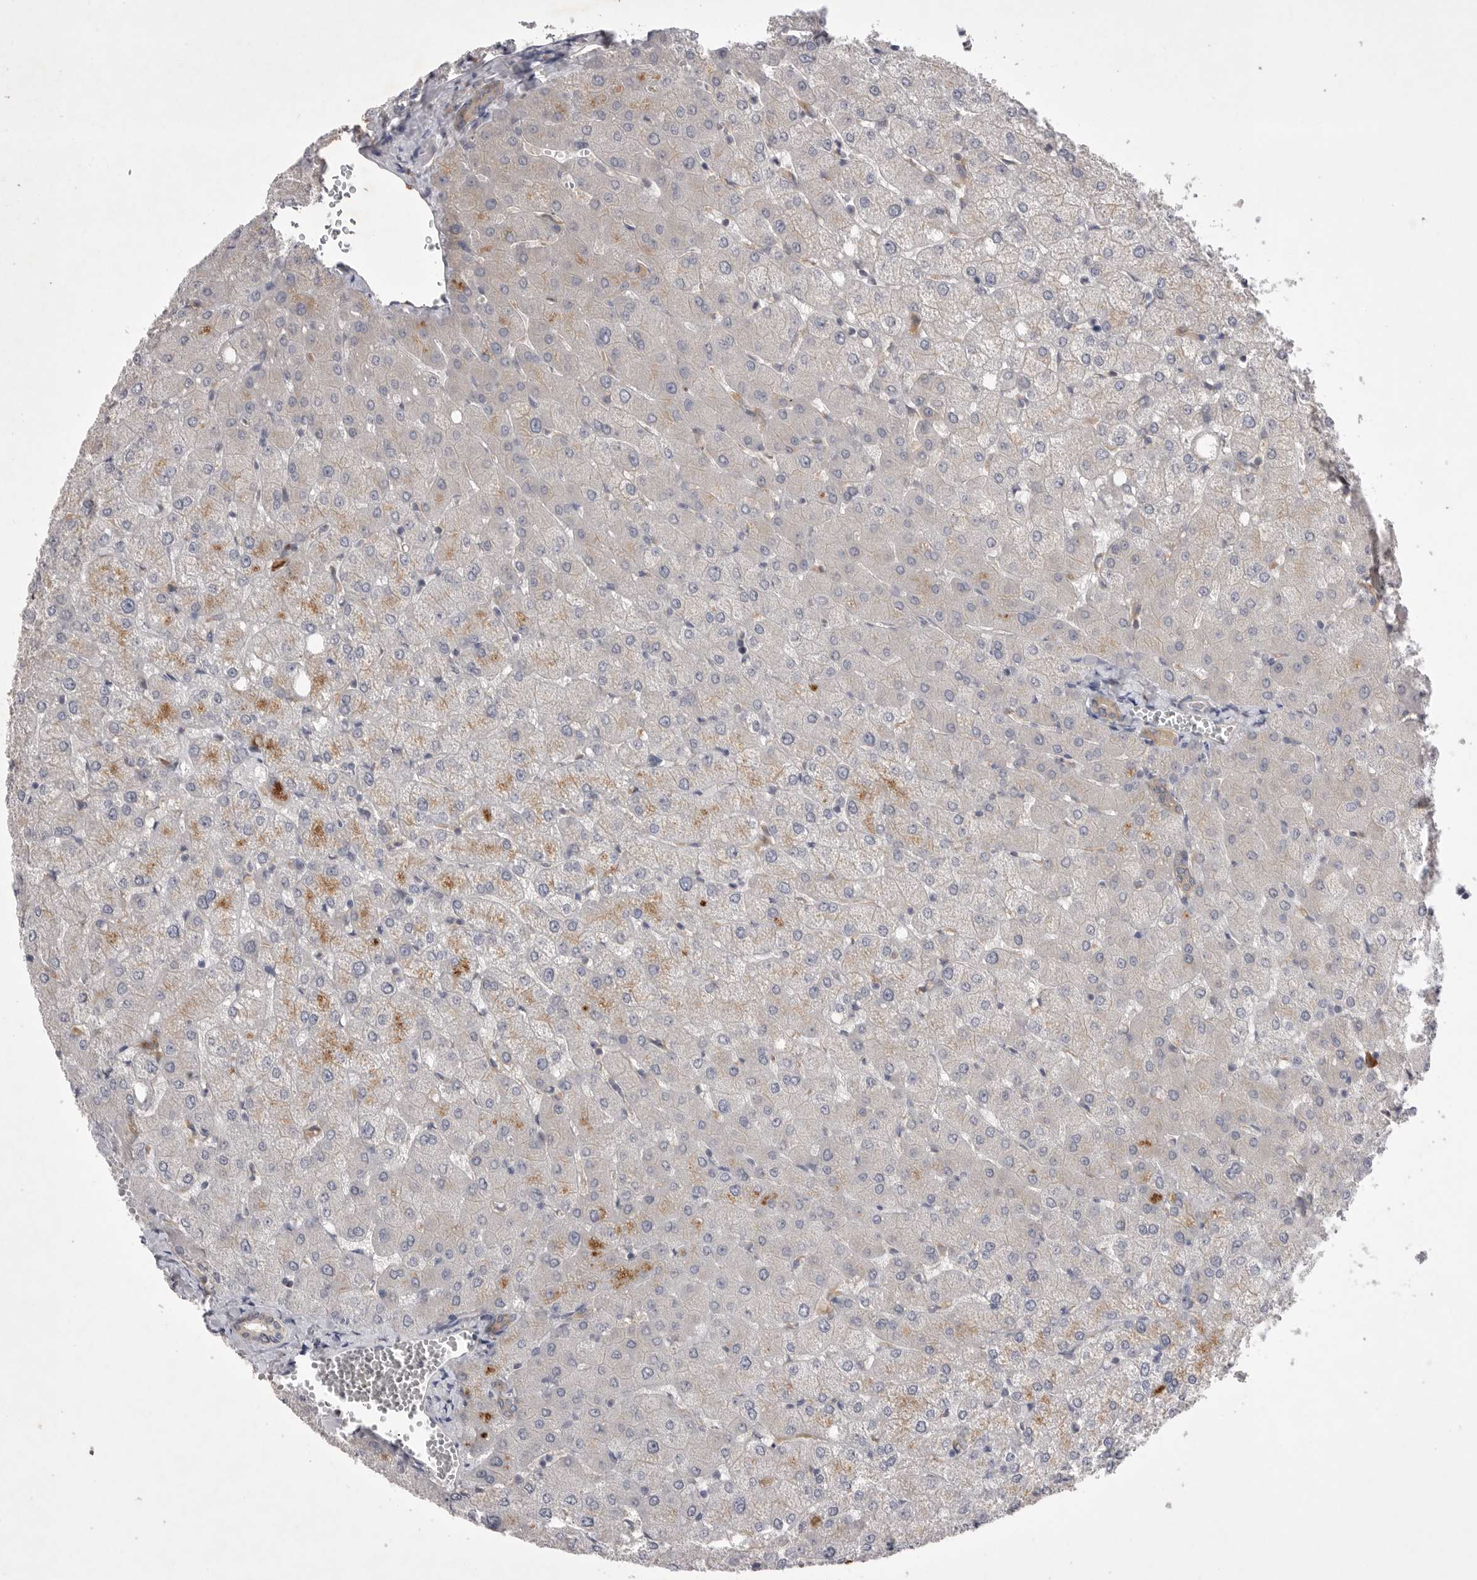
{"staining": {"intensity": "weak", "quantity": ">75%", "location": "cytoplasmic/membranous"}, "tissue": "liver", "cell_type": "Cholangiocytes", "image_type": "normal", "snomed": [{"axis": "morphology", "description": "Normal tissue, NOS"}, {"axis": "topography", "description": "Liver"}], "caption": "This image demonstrates immunohistochemistry (IHC) staining of unremarkable liver, with low weak cytoplasmic/membranous positivity in about >75% of cholangiocytes.", "gene": "VAC14", "patient": {"sex": "female", "age": 54}}